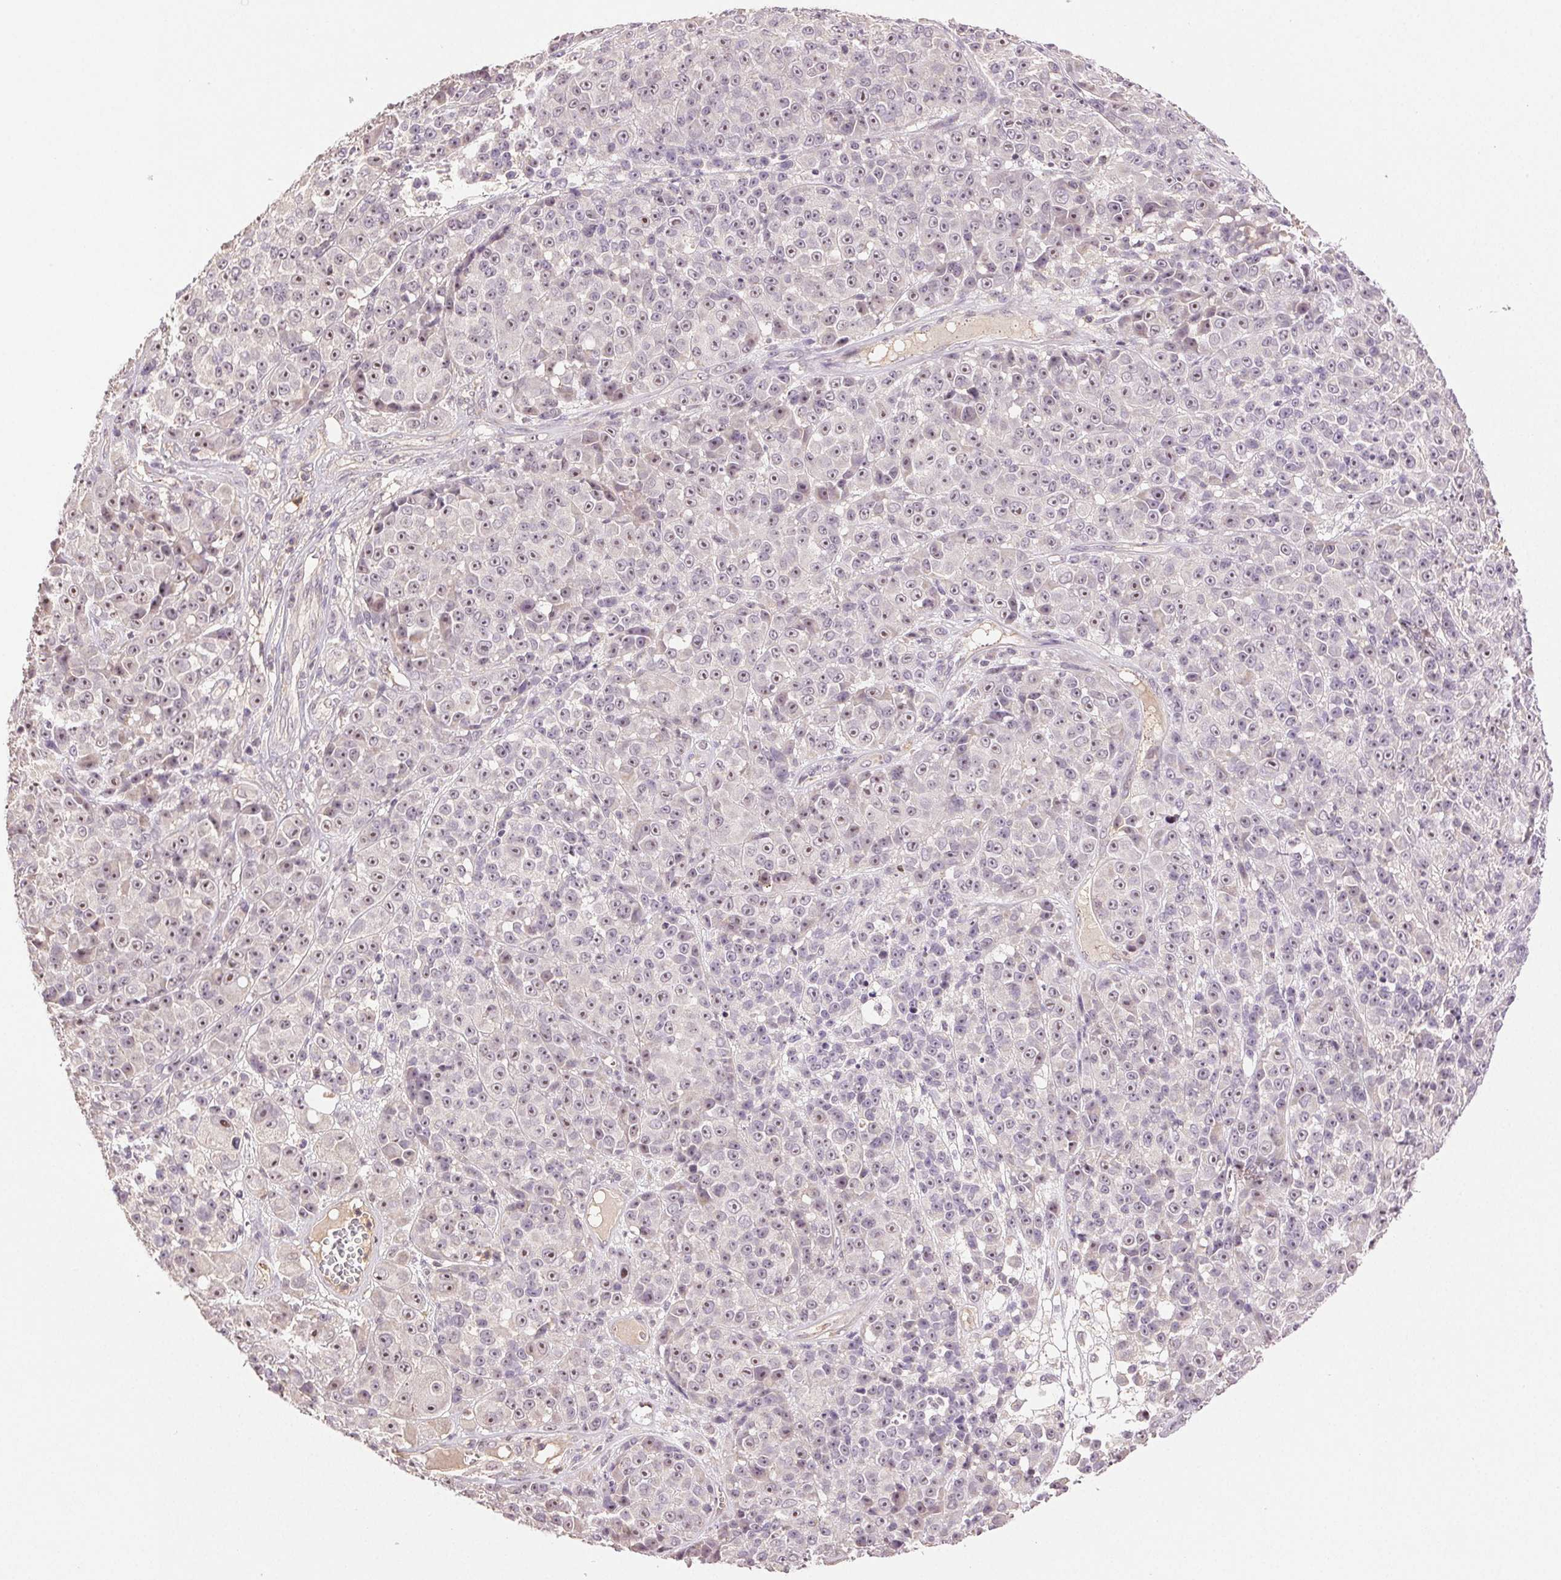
{"staining": {"intensity": "moderate", "quantity": "<25%", "location": "nuclear"}, "tissue": "melanoma", "cell_type": "Tumor cells", "image_type": "cancer", "snomed": [{"axis": "morphology", "description": "Malignant melanoma, NOS"}, {"axis": "topography", "description": "Skin"}, {"axis": "topography", "description": "Skin of back"}], "caption": "This is an image of immunohistochemistry (IHC) staining of malignant melanoma, which shows moderate expression in the nuclear of tumor cells.", "gene": "TMEM253", "patient": {"sex": "male", "age": 91}}